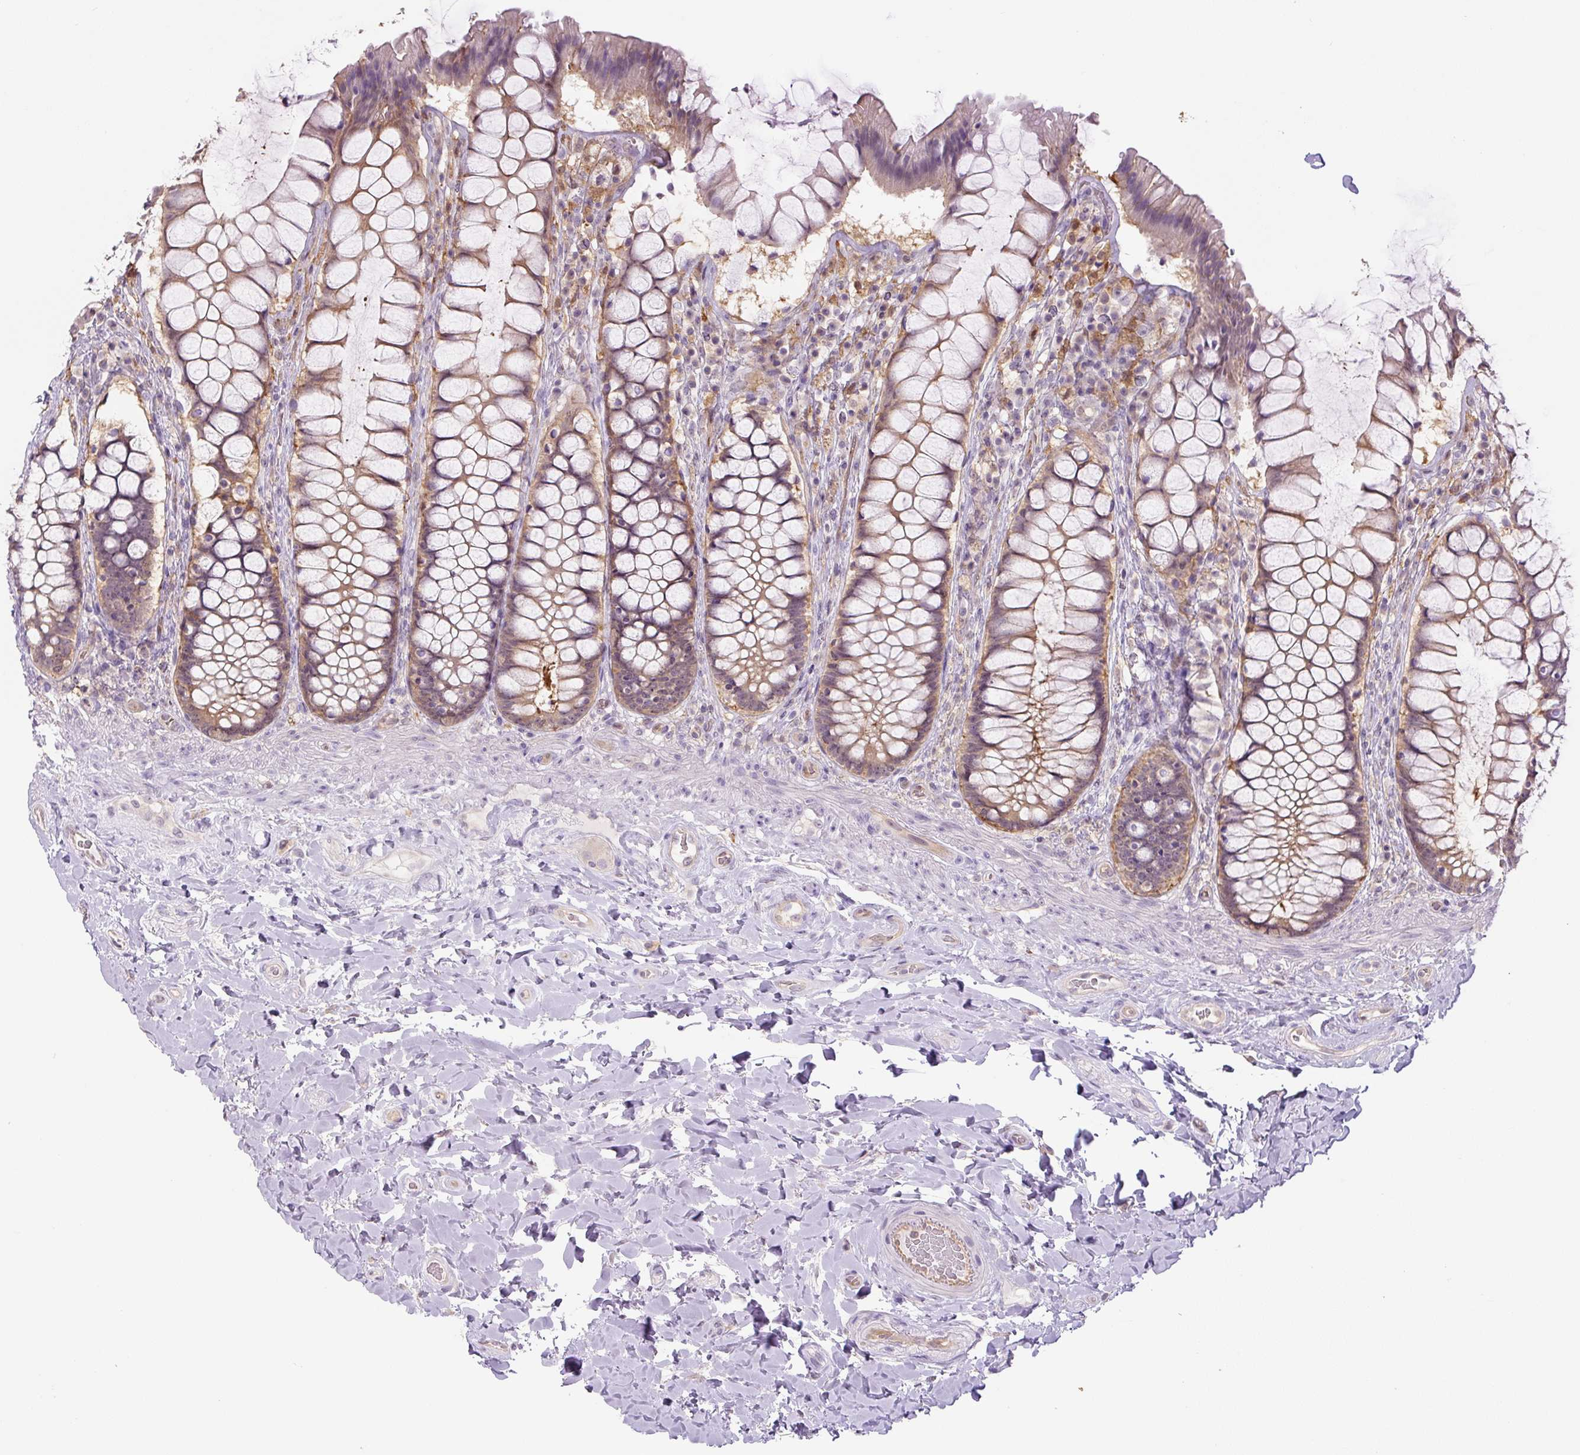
{"staining": {"intensity": "moderate", "quantity": "25%-75%", "location": "cytoplasmic/membranous"}, "tissue": "rectum", "cell_type": "Glandular cells", "image_type": "normal", "snomed": [{"axis": "morphology", "description": "Normal tissue, NOS"}, {"axis": "topography", "description": "Rectum"}], "caption": "Rectum stained with IHC demonstrates moderate cytoplasmic/membranous staining in about 25%-75% of glandular cells.", "gene": "SPSB2", "patient": {"sex": "female", "age": 58}}